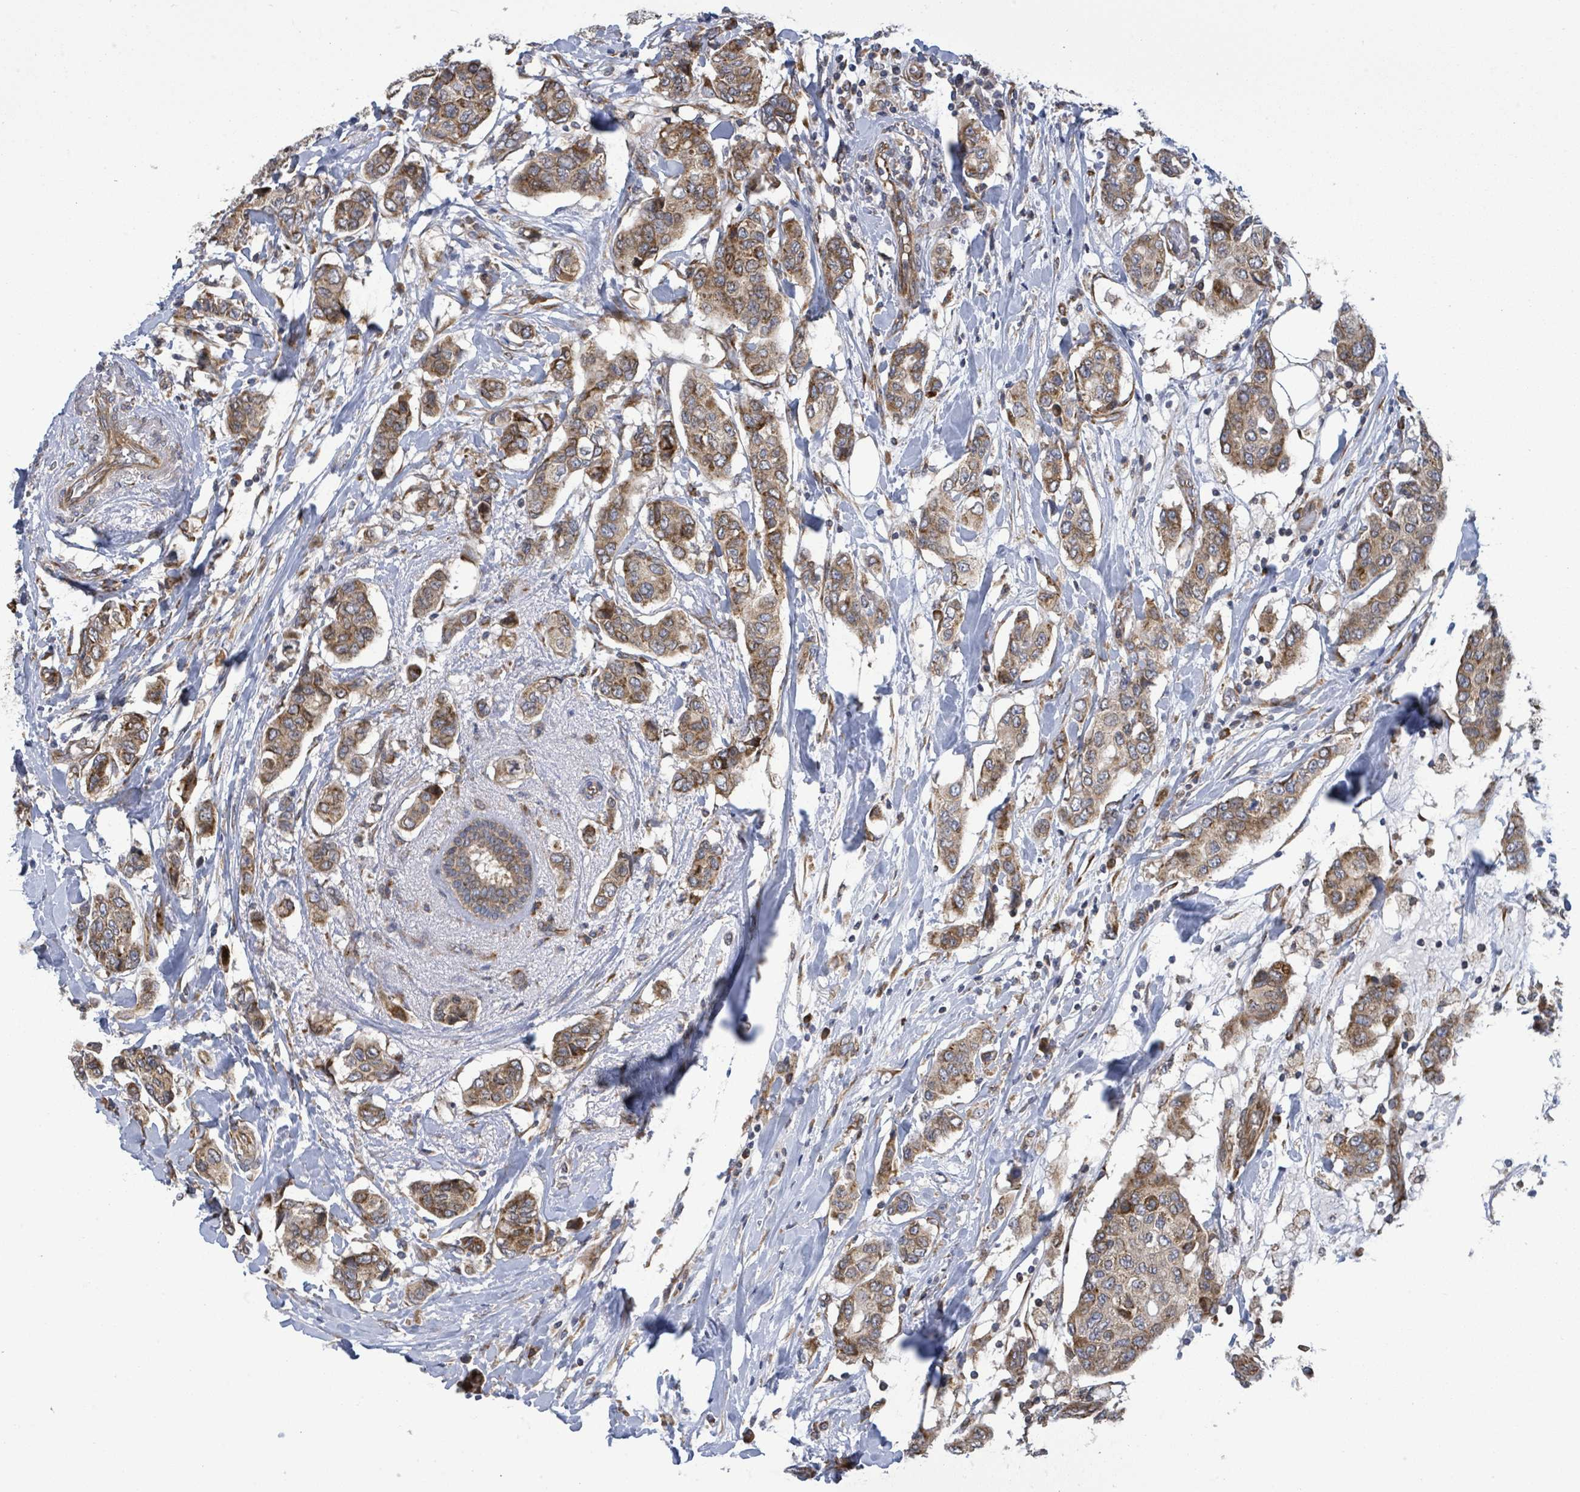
{"staining": {"intensity": "moderate", "quantity": ">75%", "location": "cytoplasmic/membranous"}, "tissue": "breast cancer", "cell_type": "Tumor cells", "image_type": "cancer", "snomed": [{"axis": "morphology", "description": "Lobular carcinoma"}, {"axis": "topography", "description": "Breast"}], "caption": "Breast cancer was stained to show a protein in brown. There is medium levels of moderate cytoplasmic/membranous positivity in approximately >75% of tumor cells.", "gene": "NOMO1", "patient": {"sex": "female", "age": 51}}